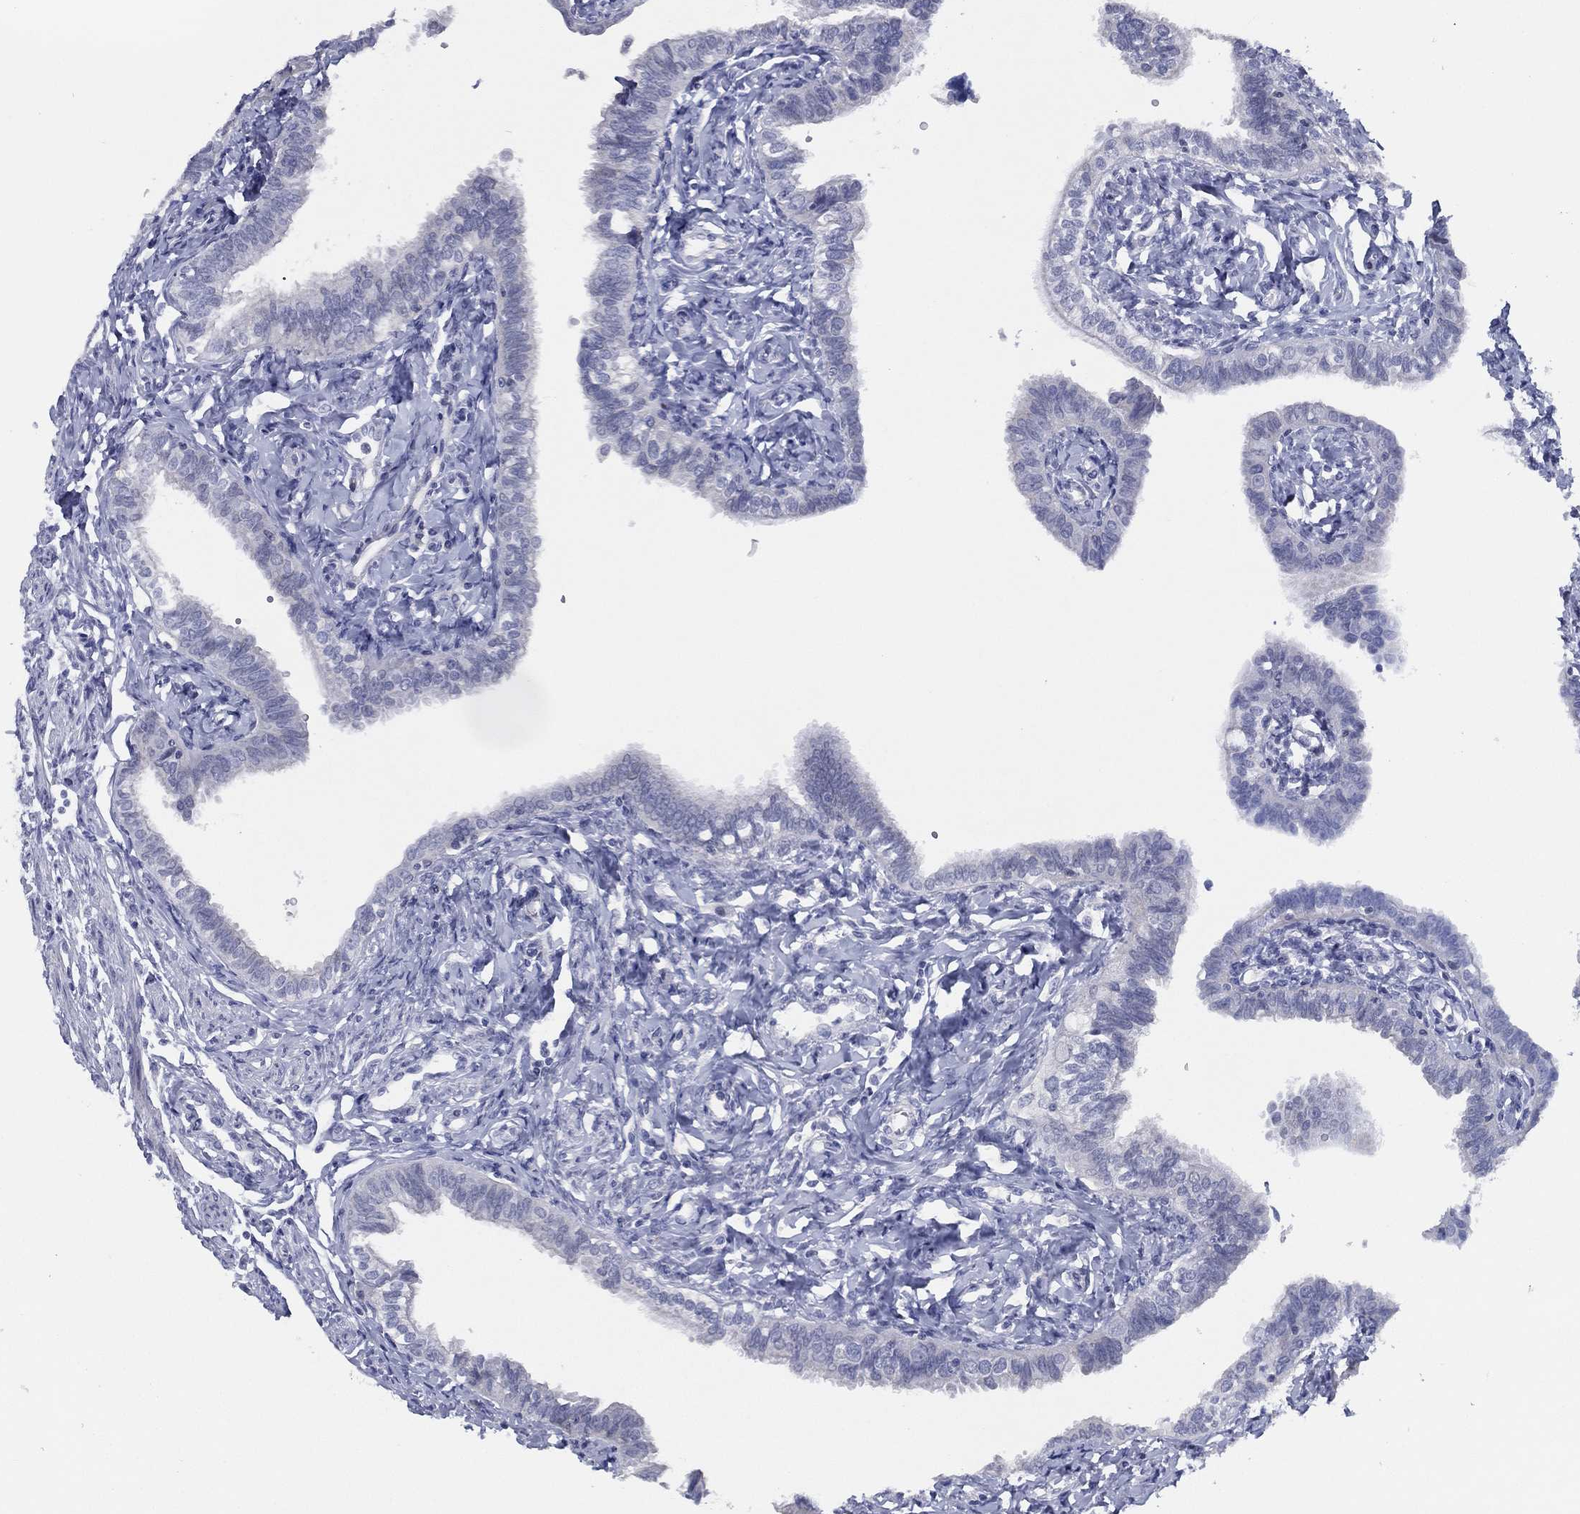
{"staining": {"intensity": "negative", "quantity": "none", "location": "none"}, "tissue": "fallopian tube", "cell_type": "Glandular cells", "image_type": "normal", "snomed": [{"axis": "morphology", "description": "Normal tissue, NOS"}, {"axis": "topography", "description": "Fallopian tube"}], "caption": "Protein analysis of normal fallopian tube demonstrates no significant expression in glandular cells. Nuclei are stained in blue.", "gene": "SLC13A4", "patient": {"sex": "female", "age": 54}}